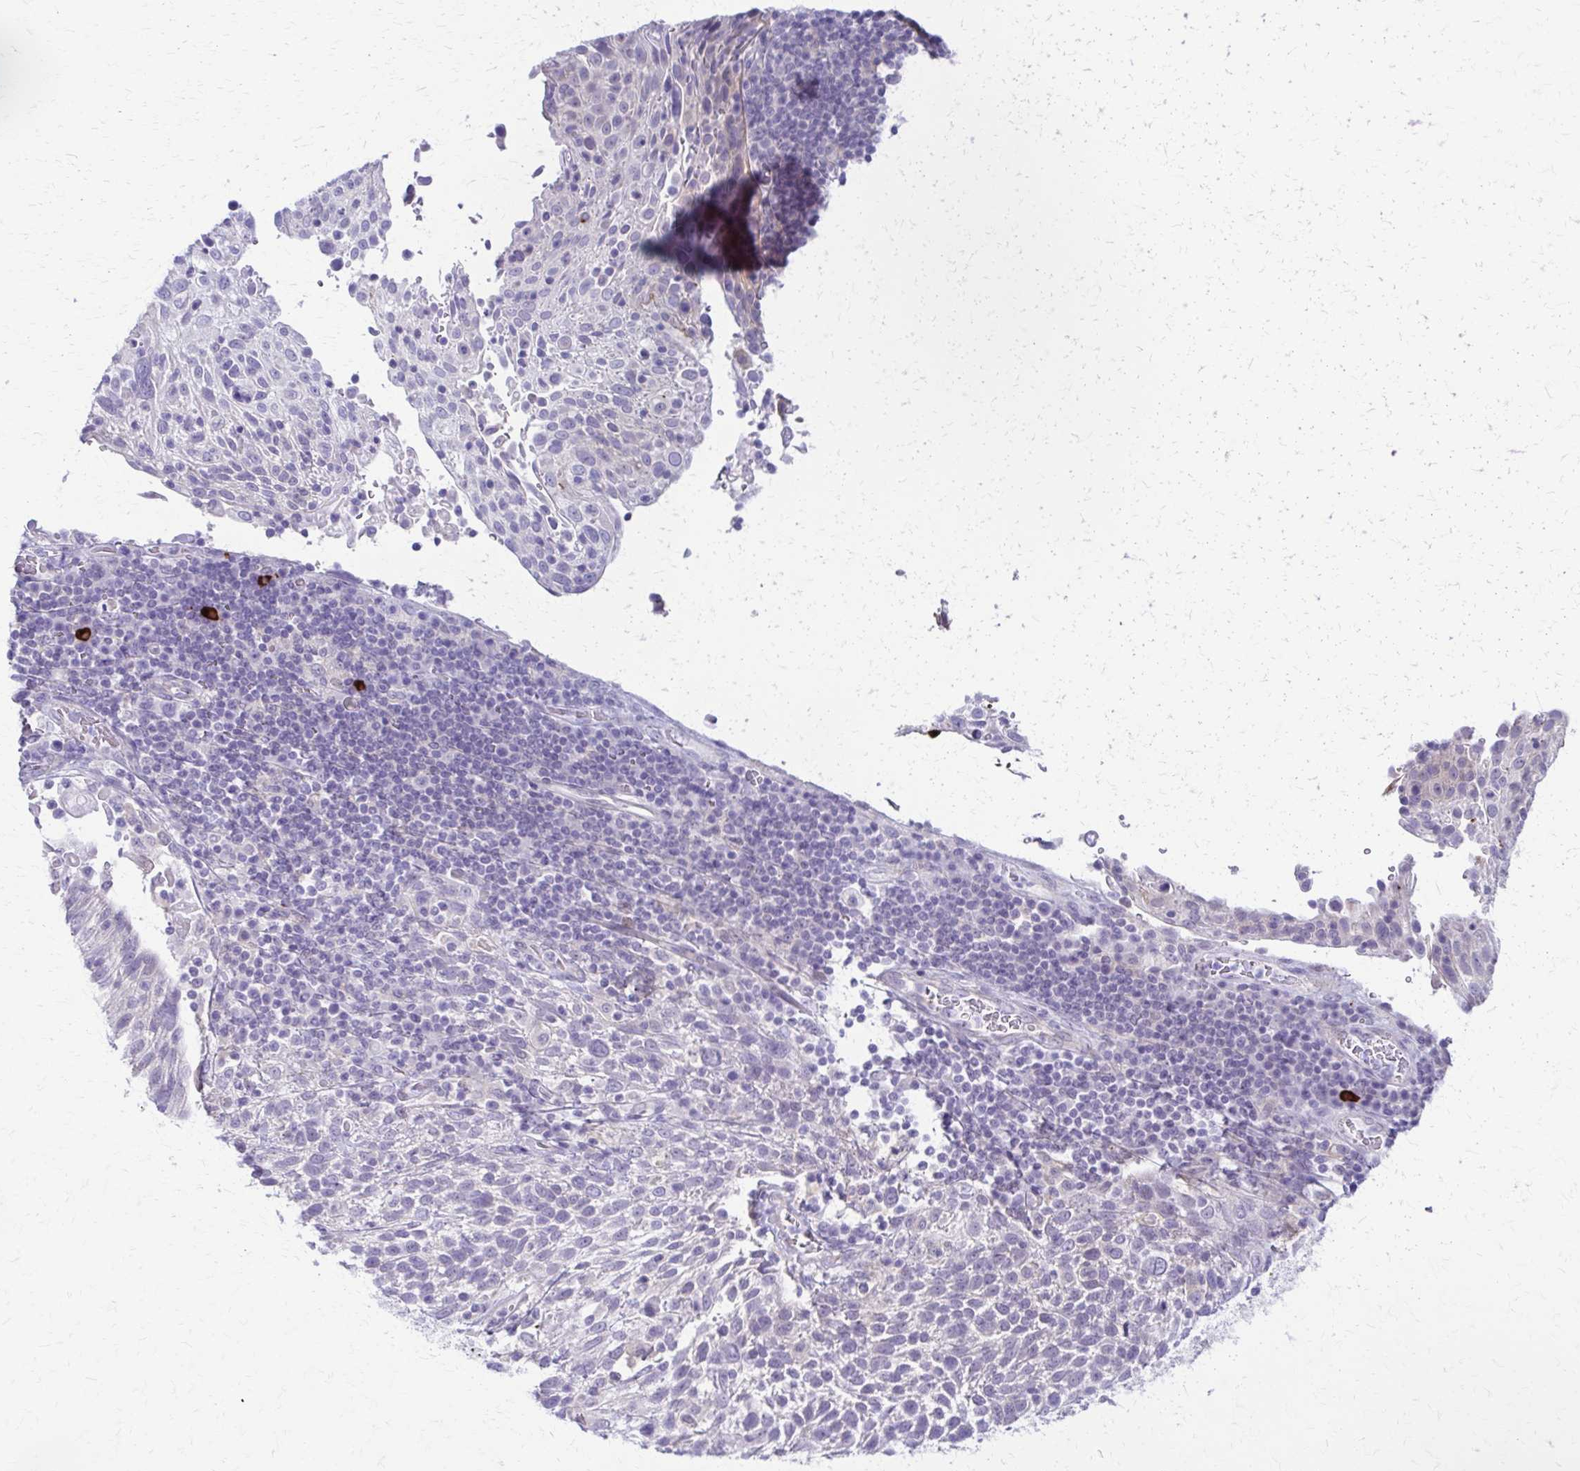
{"staining": {"intensity": "negative", "quantity": "none", "location": "none"}, "tissue": "cervical cancer", "cell_type": "Tumor cells", "image_type": "cancer", "snomed": [{"axis": "morphology", "description": "Squamous cell carcinoma, NOS"}, {"axis": "topography", "description": "Cervix"}], "caption": "Human squamous cell carcinoma (cervical) stained for a protein using immunohistochemistry (IHC) displays no staining in tumor cells.", "gene": "RHOBTB2", "patient": {"sex": "female", "age": 61}}